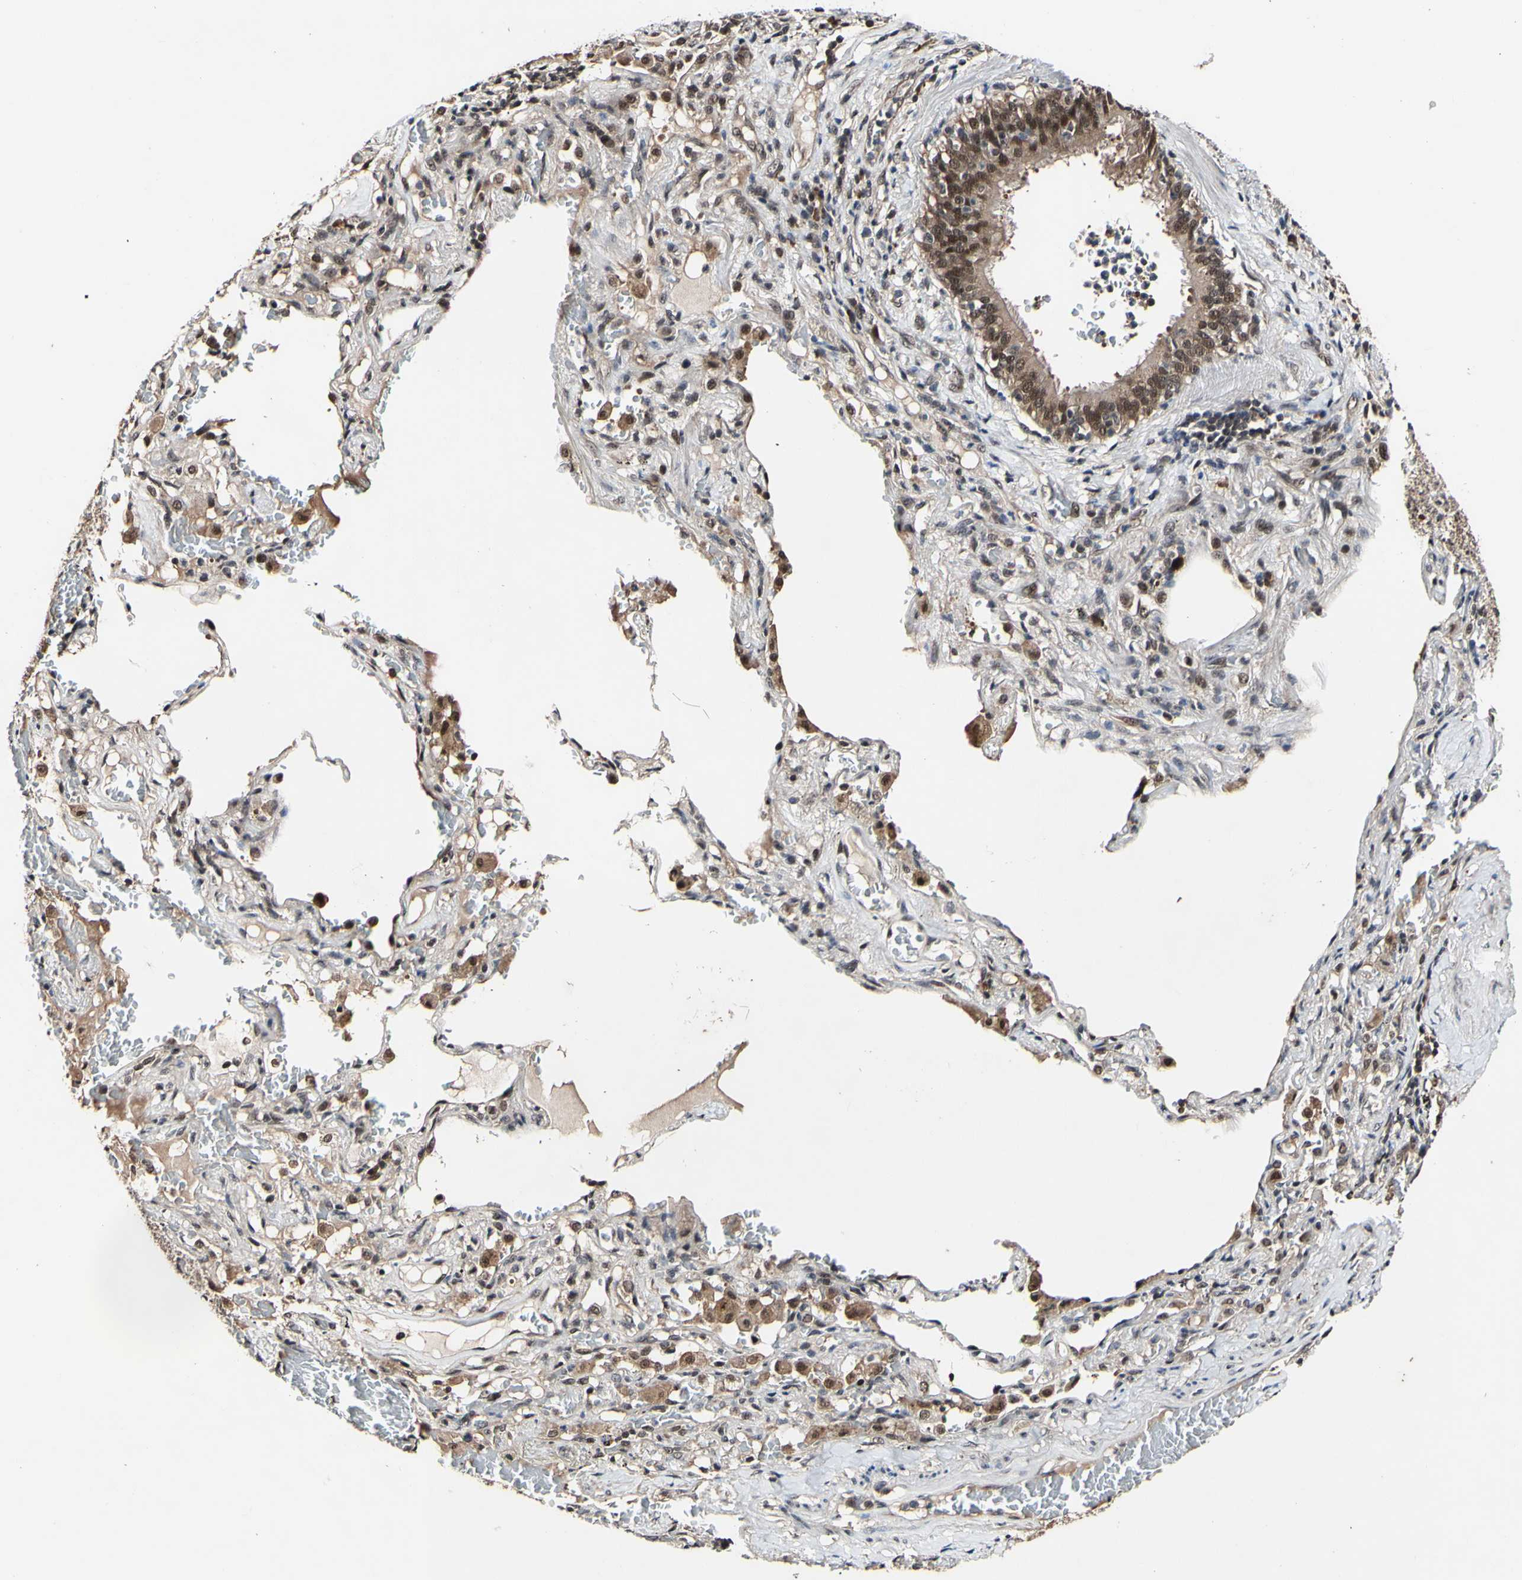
{"staining": {"intensity": "weak", "quantity": ">75%", "location": "cytoplasmic/membranous,nuclear"}, "tissue": "lung cancer", "cell_type": "Tumor cells", "image_type": "cancer", "snomed": [{"axis": "morphology", "description": "Squamous cell carcinoma, NOS"}, {"axis": "topography", "description": "Lung"}], "caption": "Lung cancer (squamous cell carcinoma) tissue exhibits weak cytoplasmic/membranous and nuclear staining in about >75% of tumor cells", "gene": "PSMD10", "patient": {"sex": "male", "age": 57}}